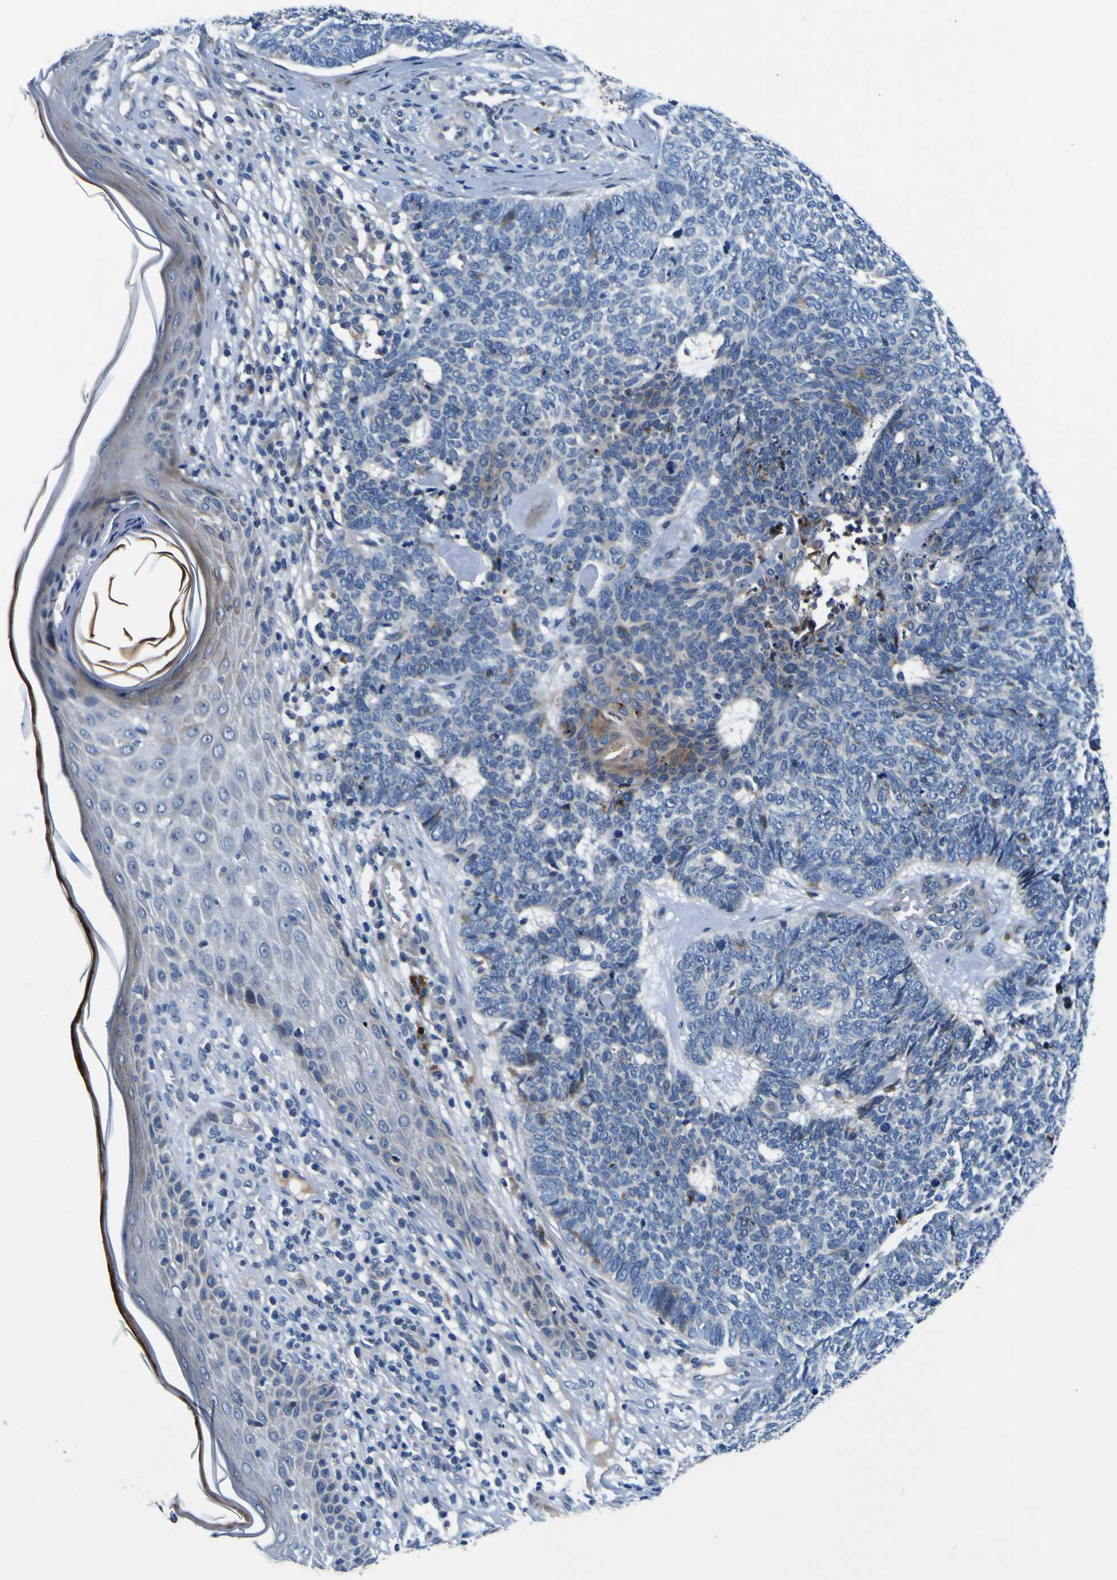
{"staining": {"intensity": "weak", "quantity": "<25%", "location": "cytoplasmic/membranous"}, "tissue": "skin cancer", "cell_type": "Tumor cells", "image_type": "cancer", "snomed": [{"axis": "morphology", "description": "Basal cell carcinoma"}, {"axis": "topography", "description": "Skin"}], "caption": "This is an IHC histopathology image of human skin cancer. There is no positivity in tumor cells.", "gene": "AGAP3", "patient": {"sex": "female", "age": 84}}